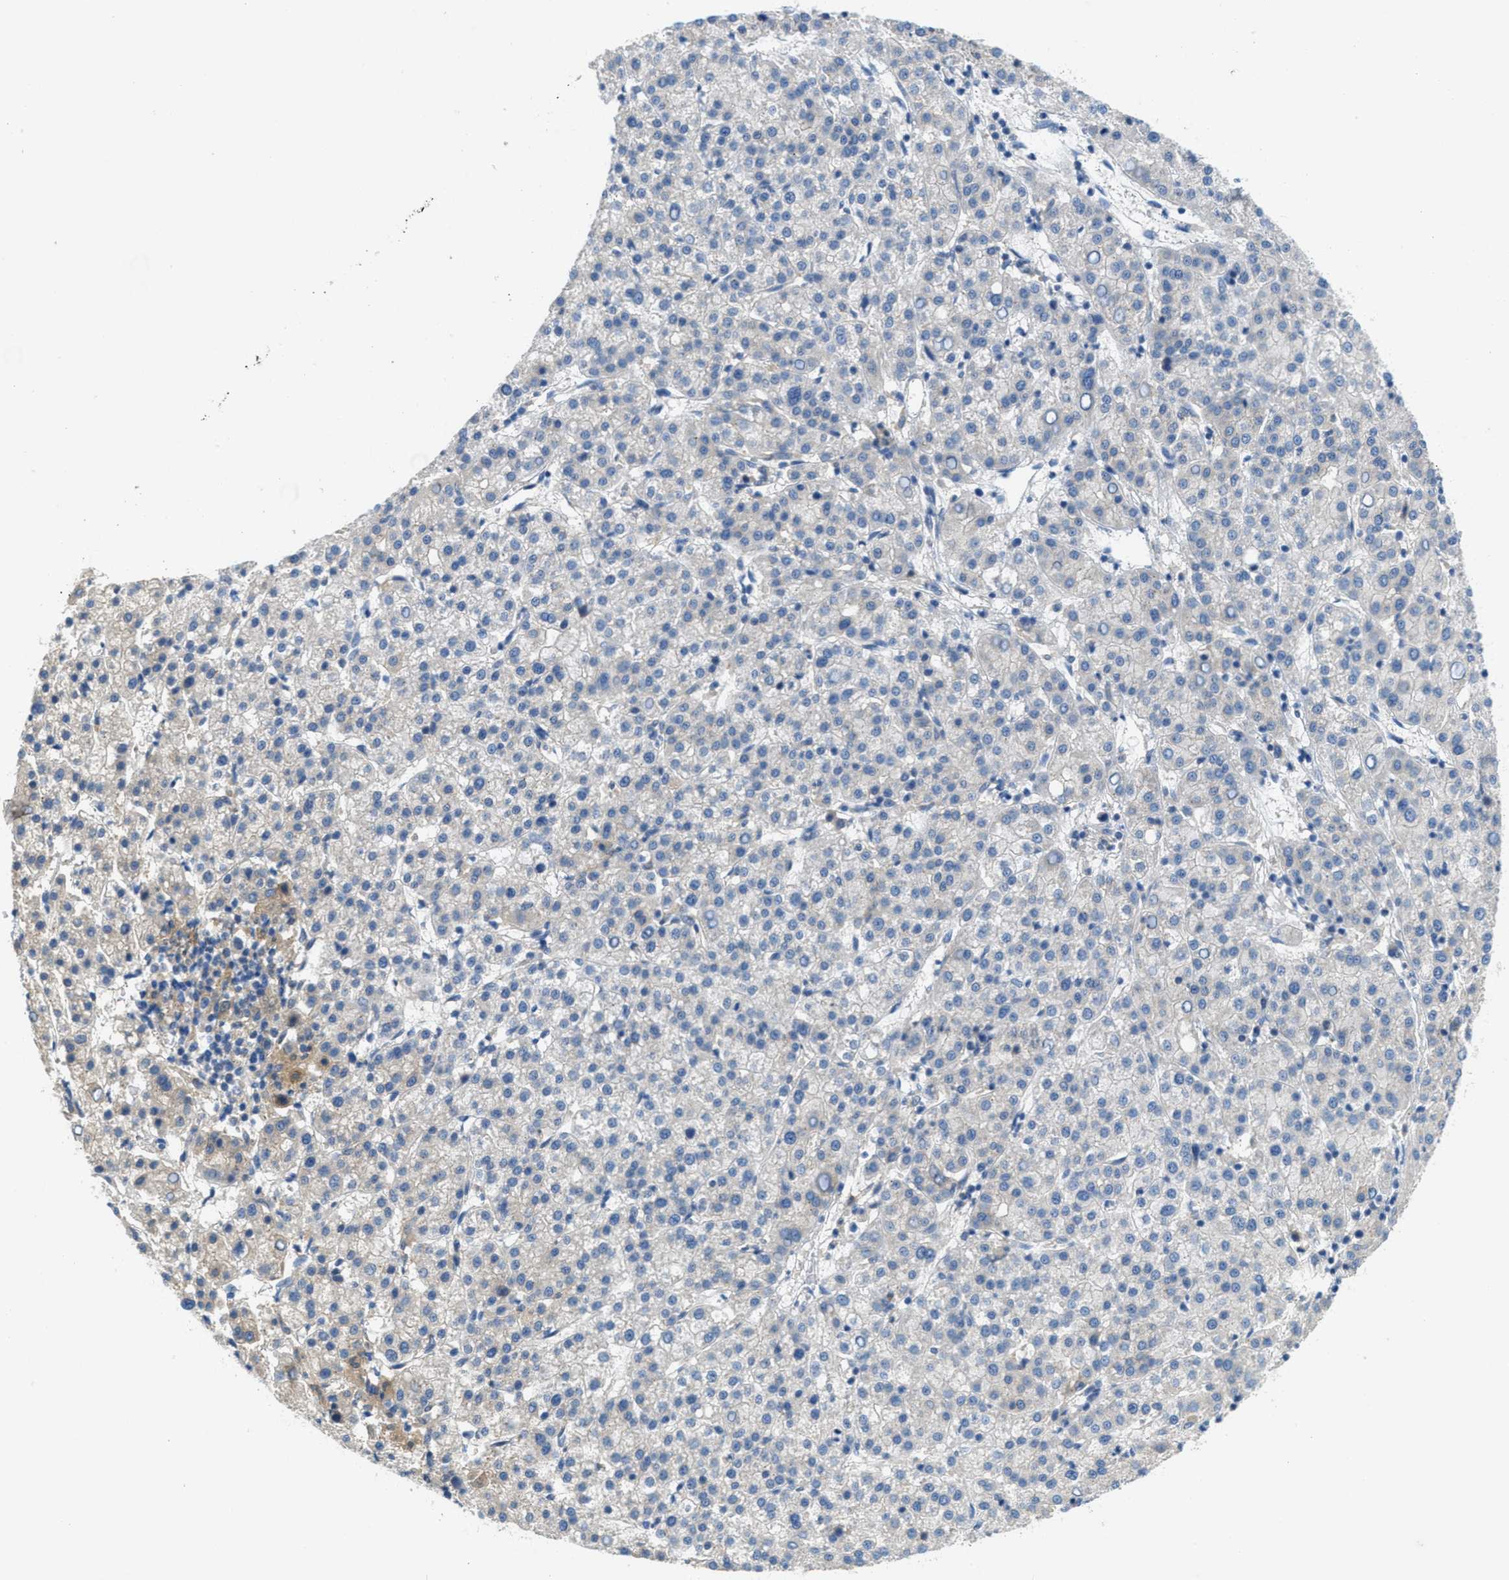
{"staining": {"intensity": "negative", "quantity": "none", "location": "none"}, "tissue": "liver cancer", "cell_type": "Tumor cells", "image_type": "cancer", "snomed": [{"axis": "morphology", "description": "Carcinoma, Hepatocellular, NOS"}, {"axis": "topography", "description": "Liver"}], "caption": "Protein analysis of liver hepatocellular carcinoma shows no significant expression in tumor cells.", "gene": "RIPK2", "patient": {"sex": "female", "age": 58}}